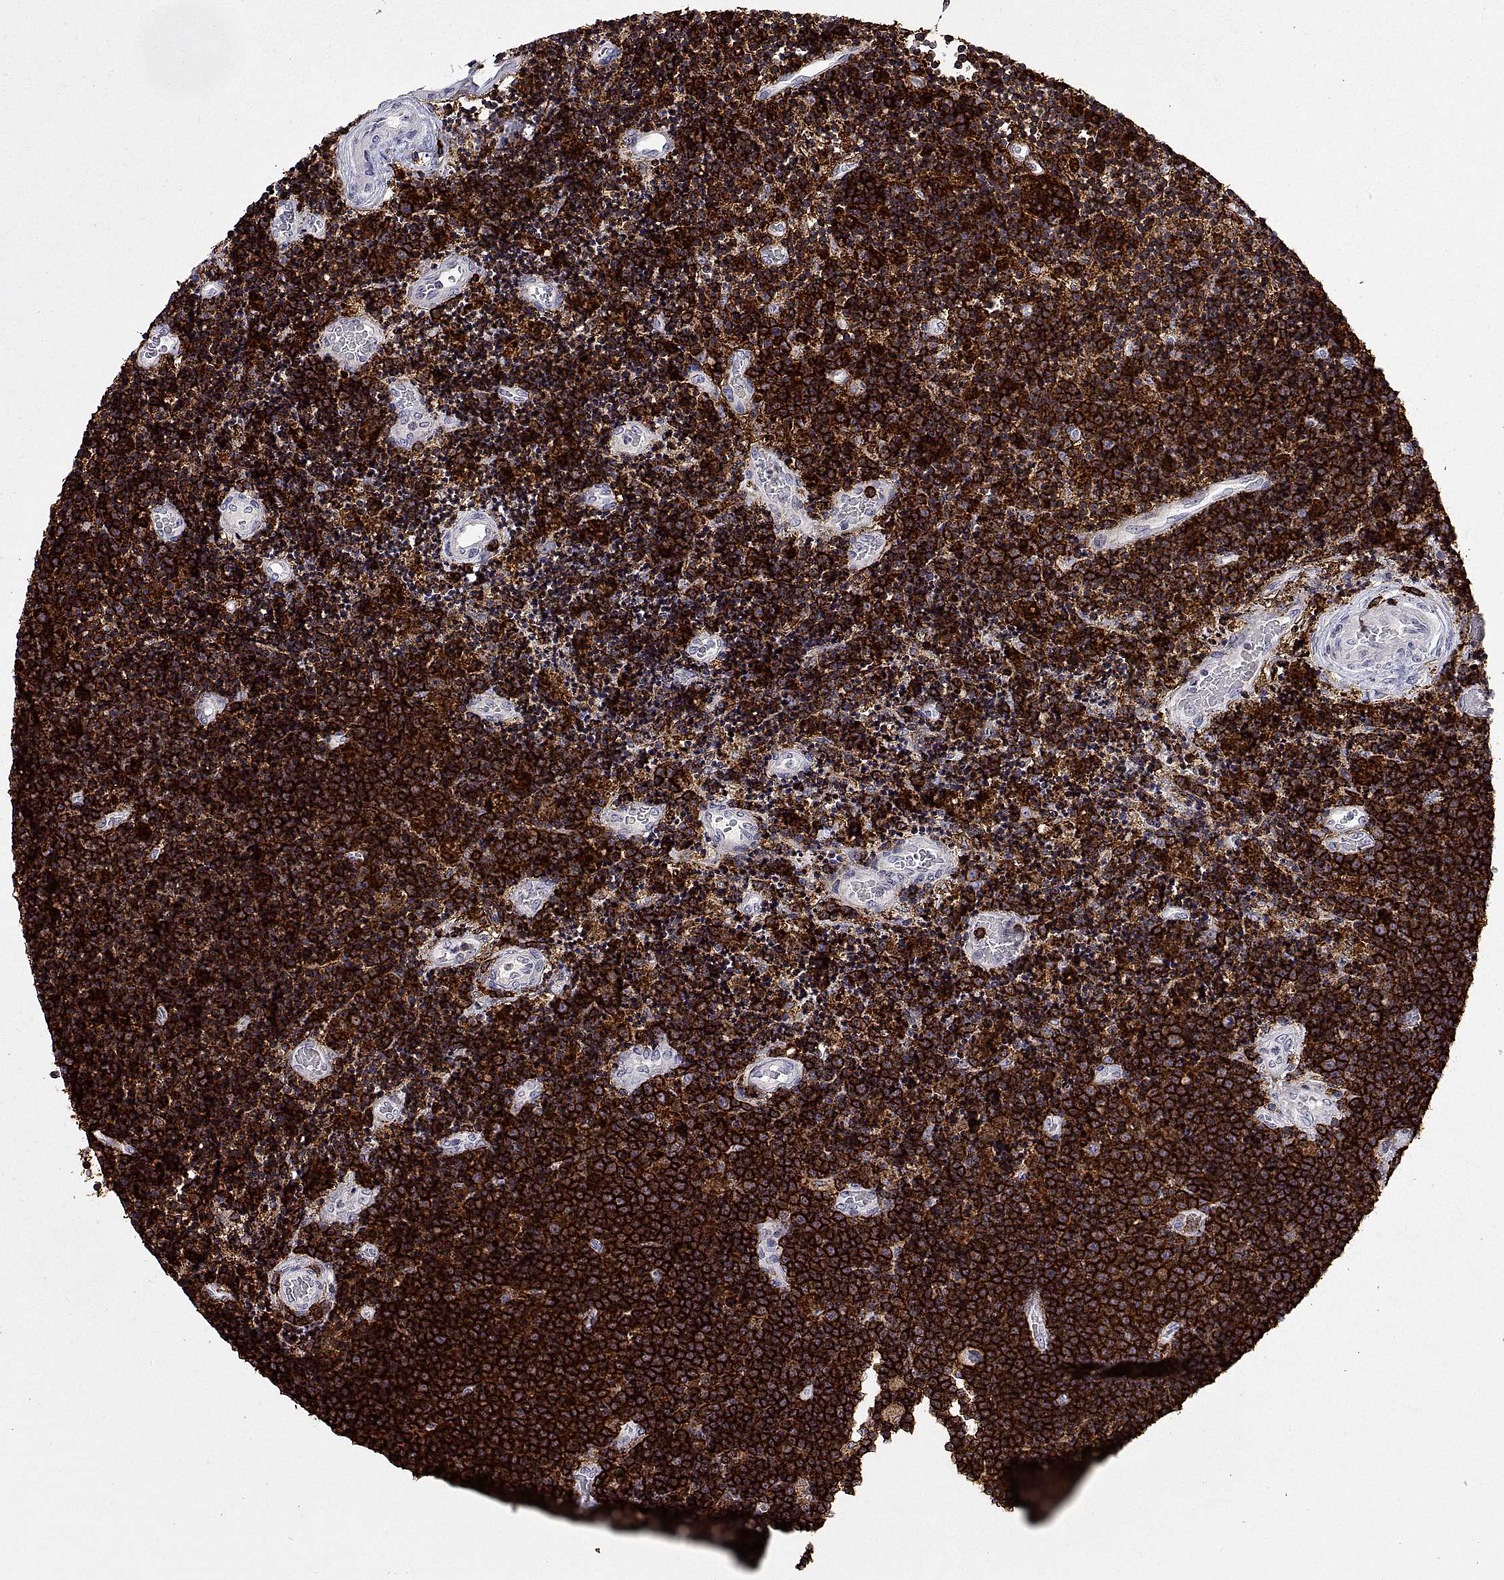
{"staining": {"intensity": "strong", "quantity": ">75%", "location": "cytoplasmic/membranous"}, "tissue": "lymphoma", "cell_type": "Tumor cells", "image_type": "cancer", "snomed": [{"axis": "morphology", "description": "Malignant lymphoma, non-Hodgkin's type, Low grade"}, {"axis": "topography", "description": "Brain"}], "caption": "Lymphoma stained with DAB (3,3'-diaminobenzidine) immunohistochemistry (IHC) exhibits high levels of strong cytoplasmic/membranous positivity in approximately >75% of tumor cells.", "gene": "MS4A1", "patient": {"sex": "female", "age": 66}}